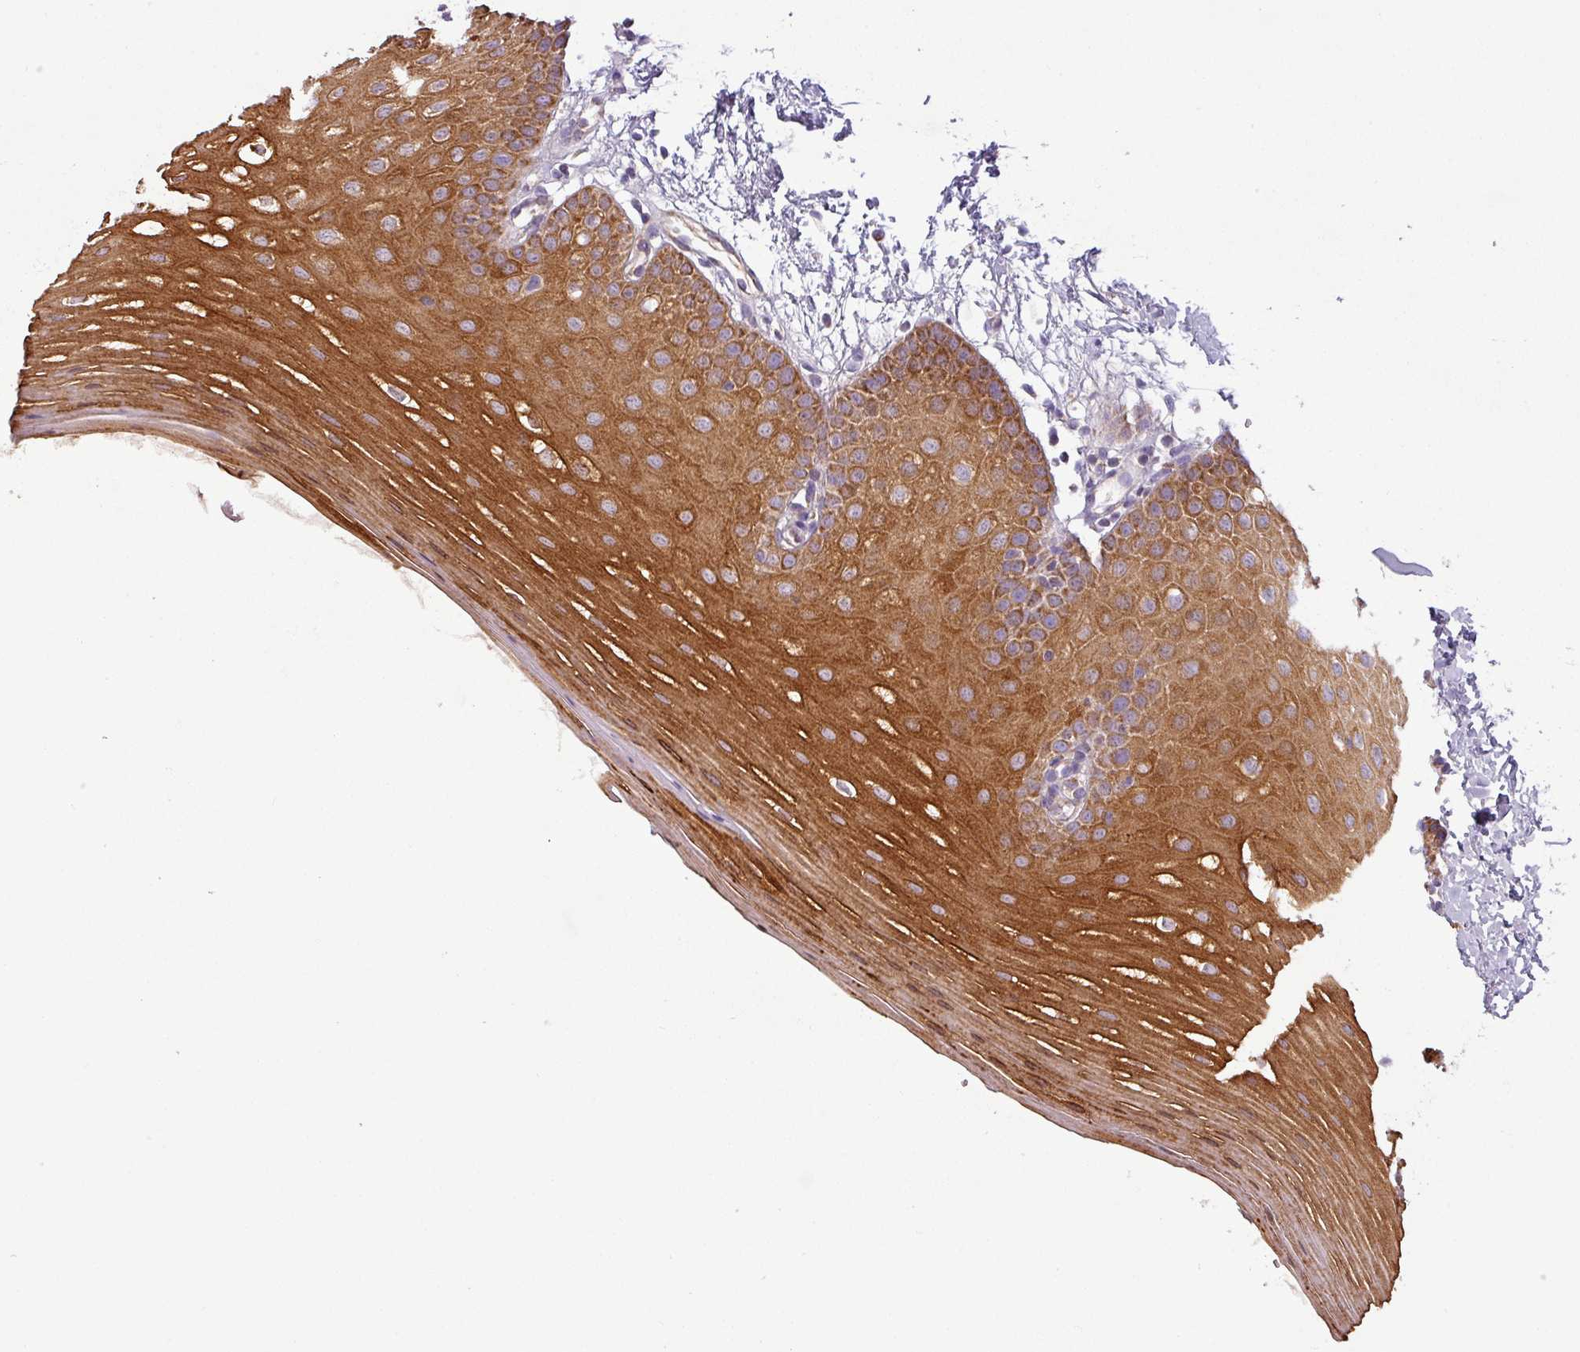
{"staining": {"intensity": "strong", "quantity": ">75%", "location": "cytoplasmic/membranous"}, "tissue": "oral mucosa", "cell_type": "Squamous epithelial cells", "image_type": "normal", "snomed": [{"axis": "morphology", "description": "Normal tissue, NOS"}, {"axis": "topography", "description": "Oral tissue"}], "caption": "An image showing strong cytoplasmic/membranous expression in approximately >75% of squamous epithelial cells in unremarkable oral mucosa, as visualized by brown immunohistochemical staining.", "gene": "PNMA6A", "patient": {"sex": "female", "age": 67}}